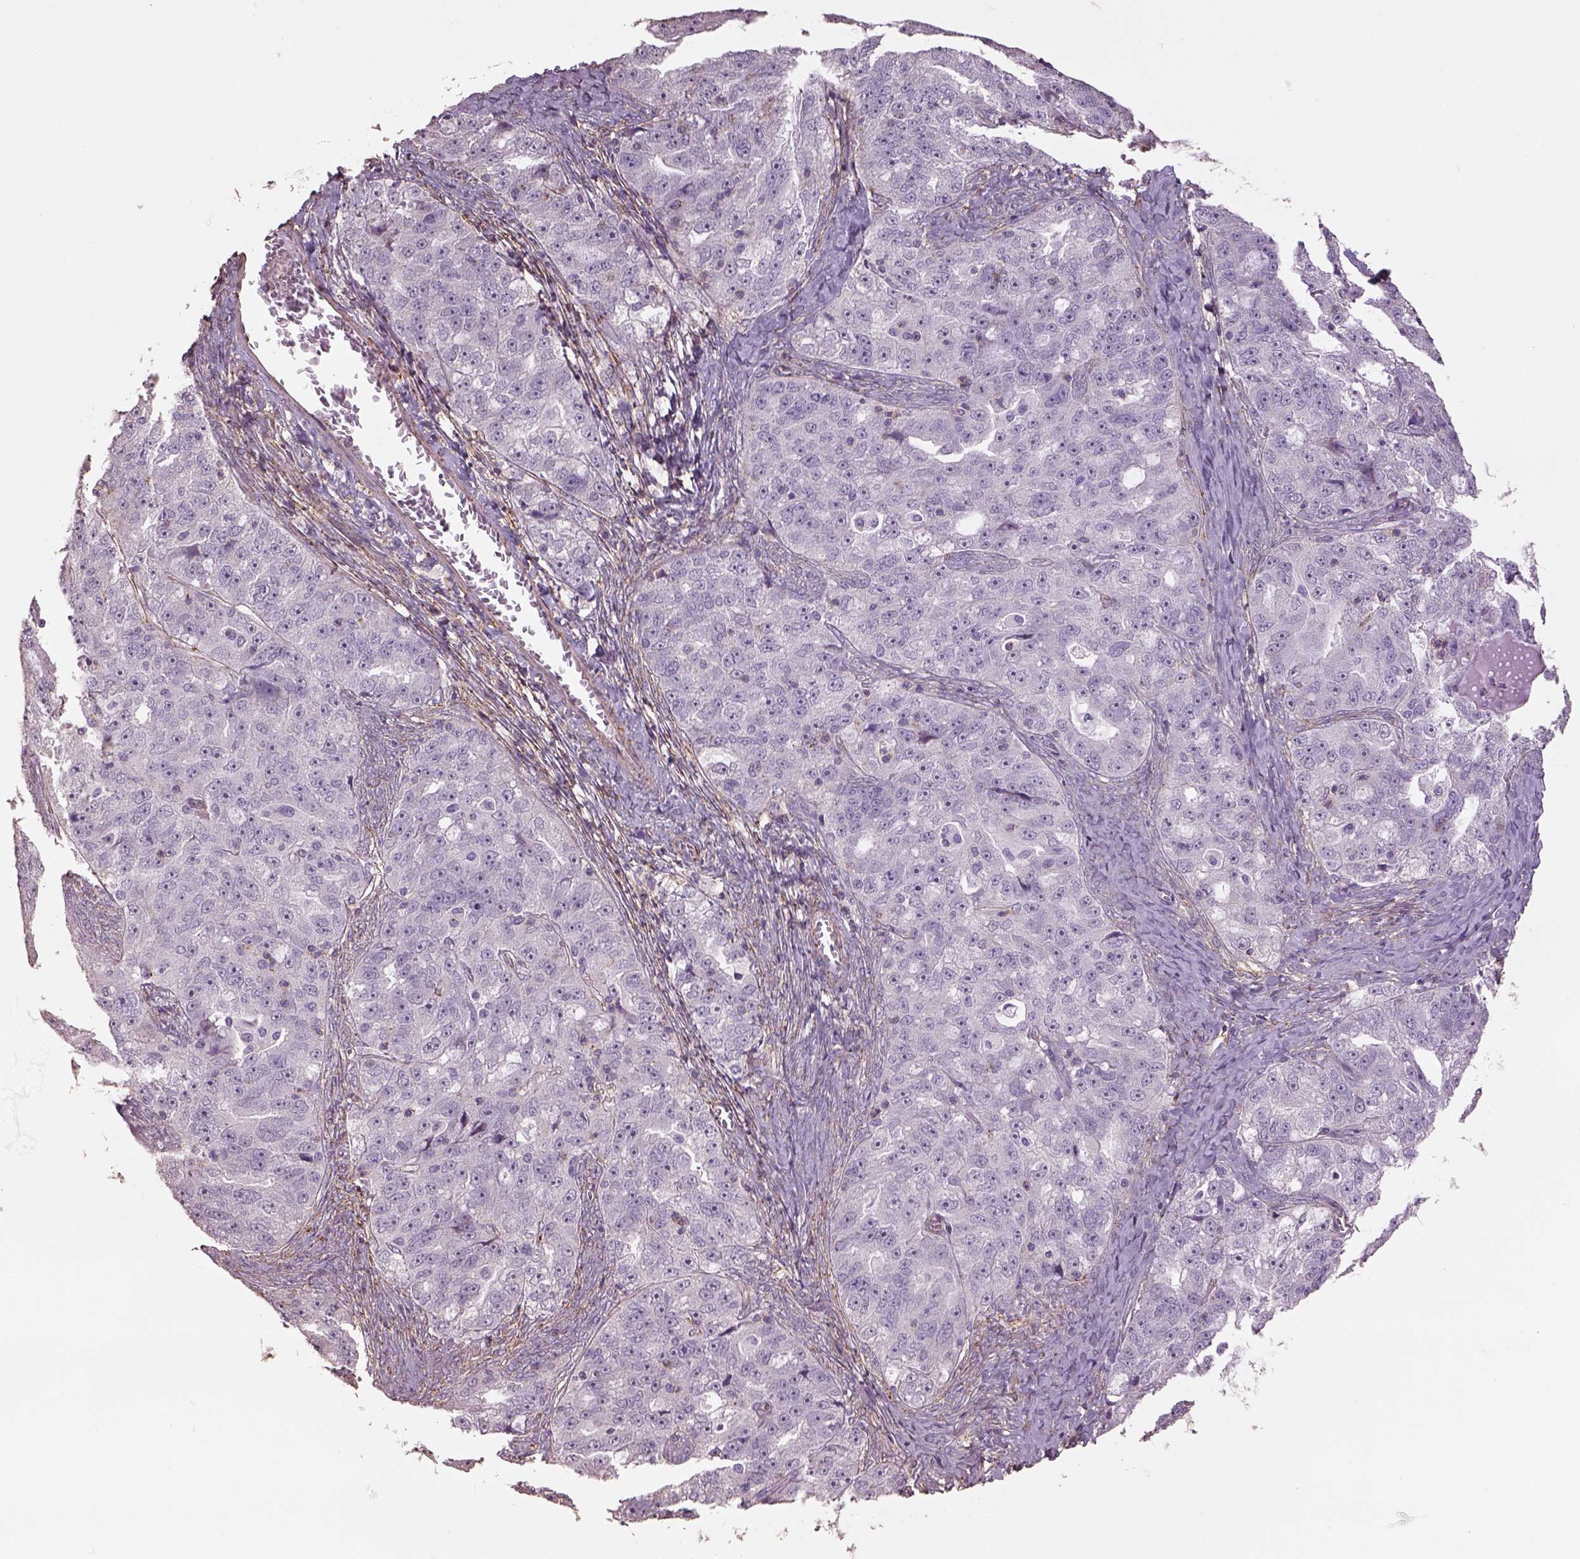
{"staining": {"intensity": "negative", "quantity": "none", "location": "none"}, "tissue": "ovarian cancer", "cell_type": "Tumor cells", "image_type": "cancer", "snomed": [{"axis": "morphology", "description": "Cystadenocarcinoma, serous, NOS"}, {"axis": "topography", "description": "Ovary"}], "caption": "Image shows no significant protein positivity in tumor cells of ovarian cancer (serous cystadenocarcinoma).", "gene": "LIN7A", "patient": {"sex": "female", "age": 51}}